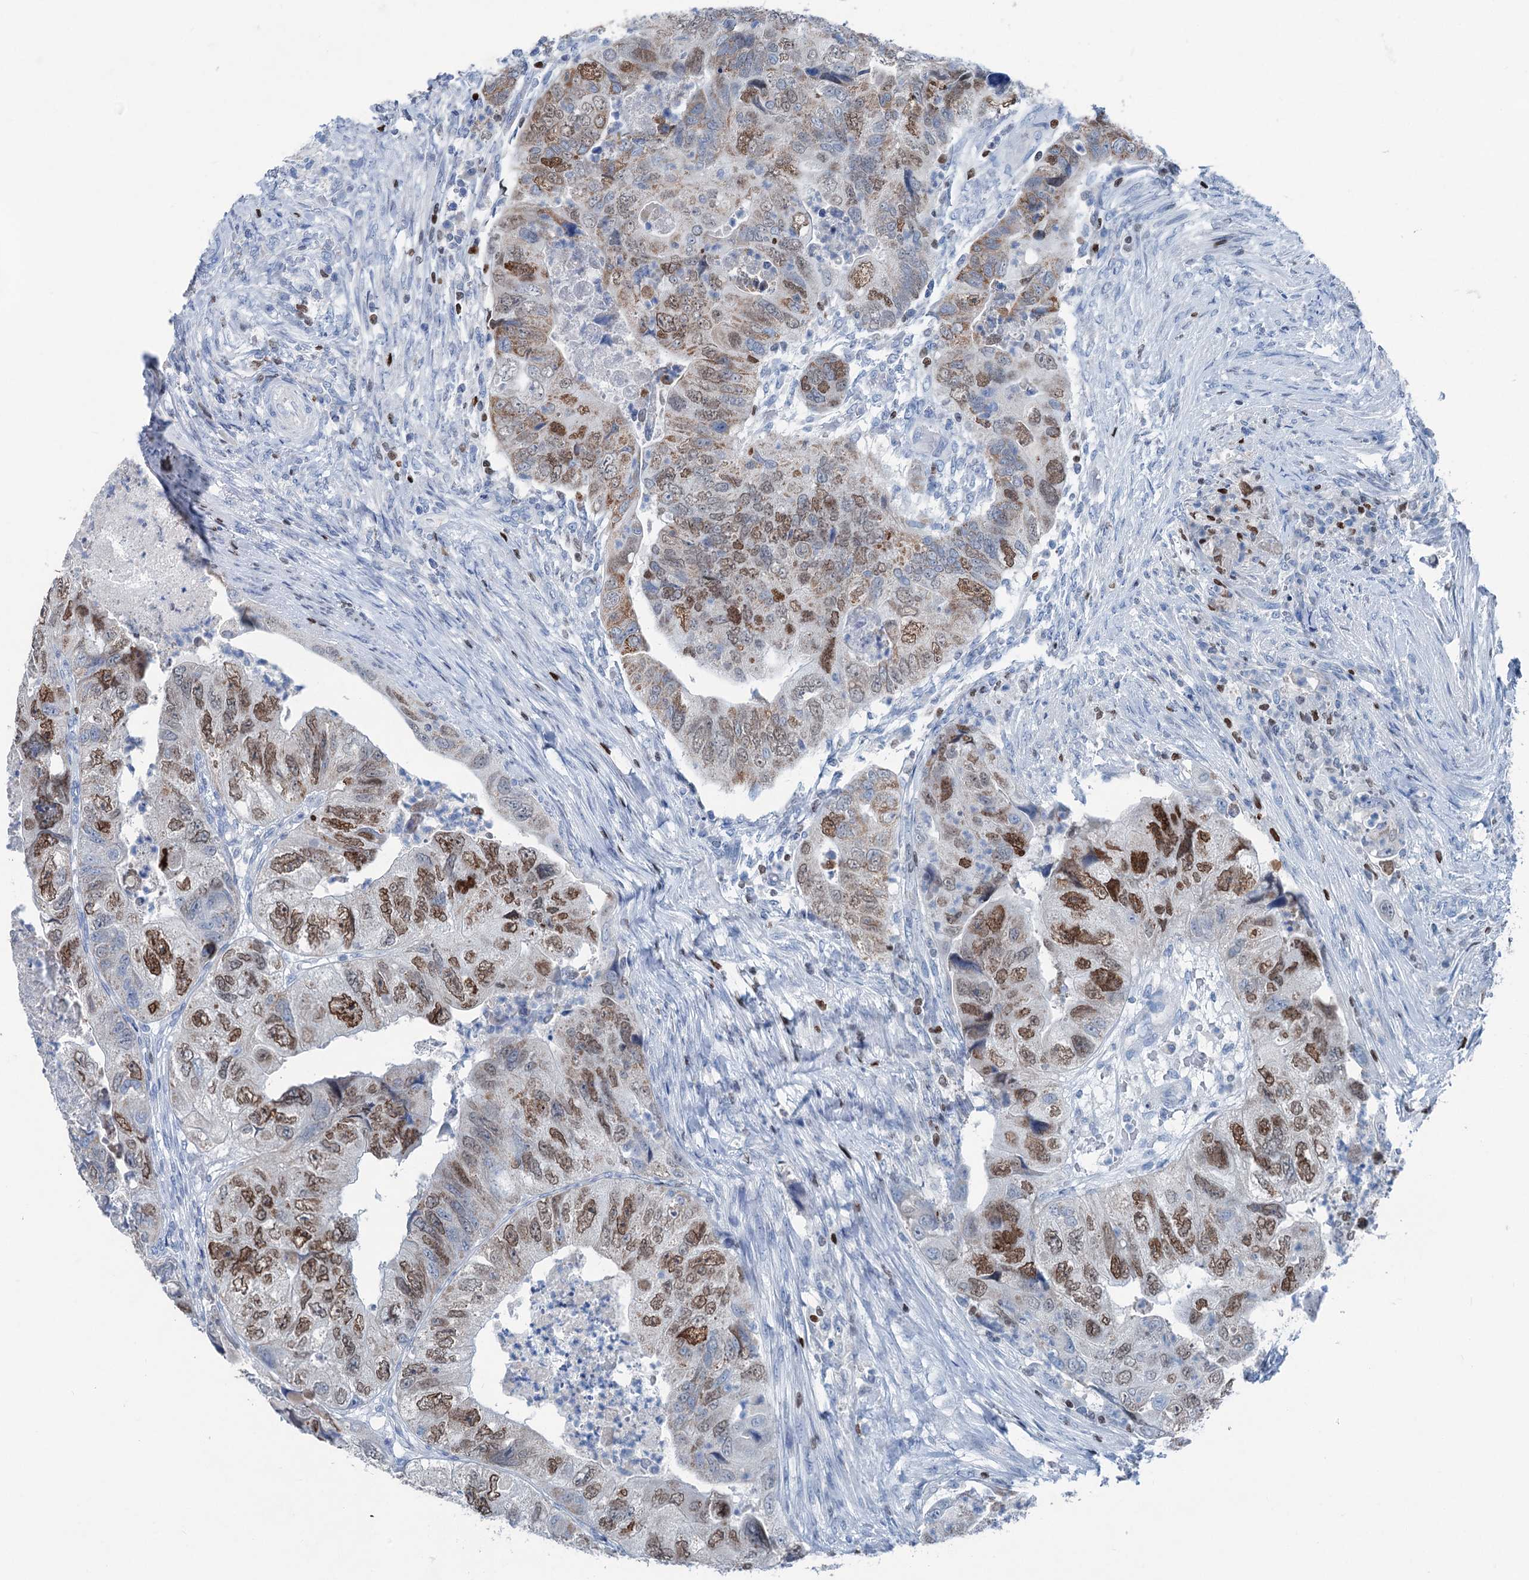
{"staining": {"intensity": "moderate", "quantity": "25%-75%", "location": "nuclear"}, "tissue": "colorectal cancer", "cell_type": "Tumor cells", "image_type": "cancer", "snomed": [{"axis": "morphology", "description": "Adenocarcinoma, NOS"}, {"axis": "topography", "description": "Rectum"}], "caption": "This is an image of immunohistochemistry (IHC) staining of colorectal adenocarcinoma, which shows moderate staining in the nuclear of tumor cells.", "gene": "ELP4", "patient": {"sex": "male", "age": 63}}